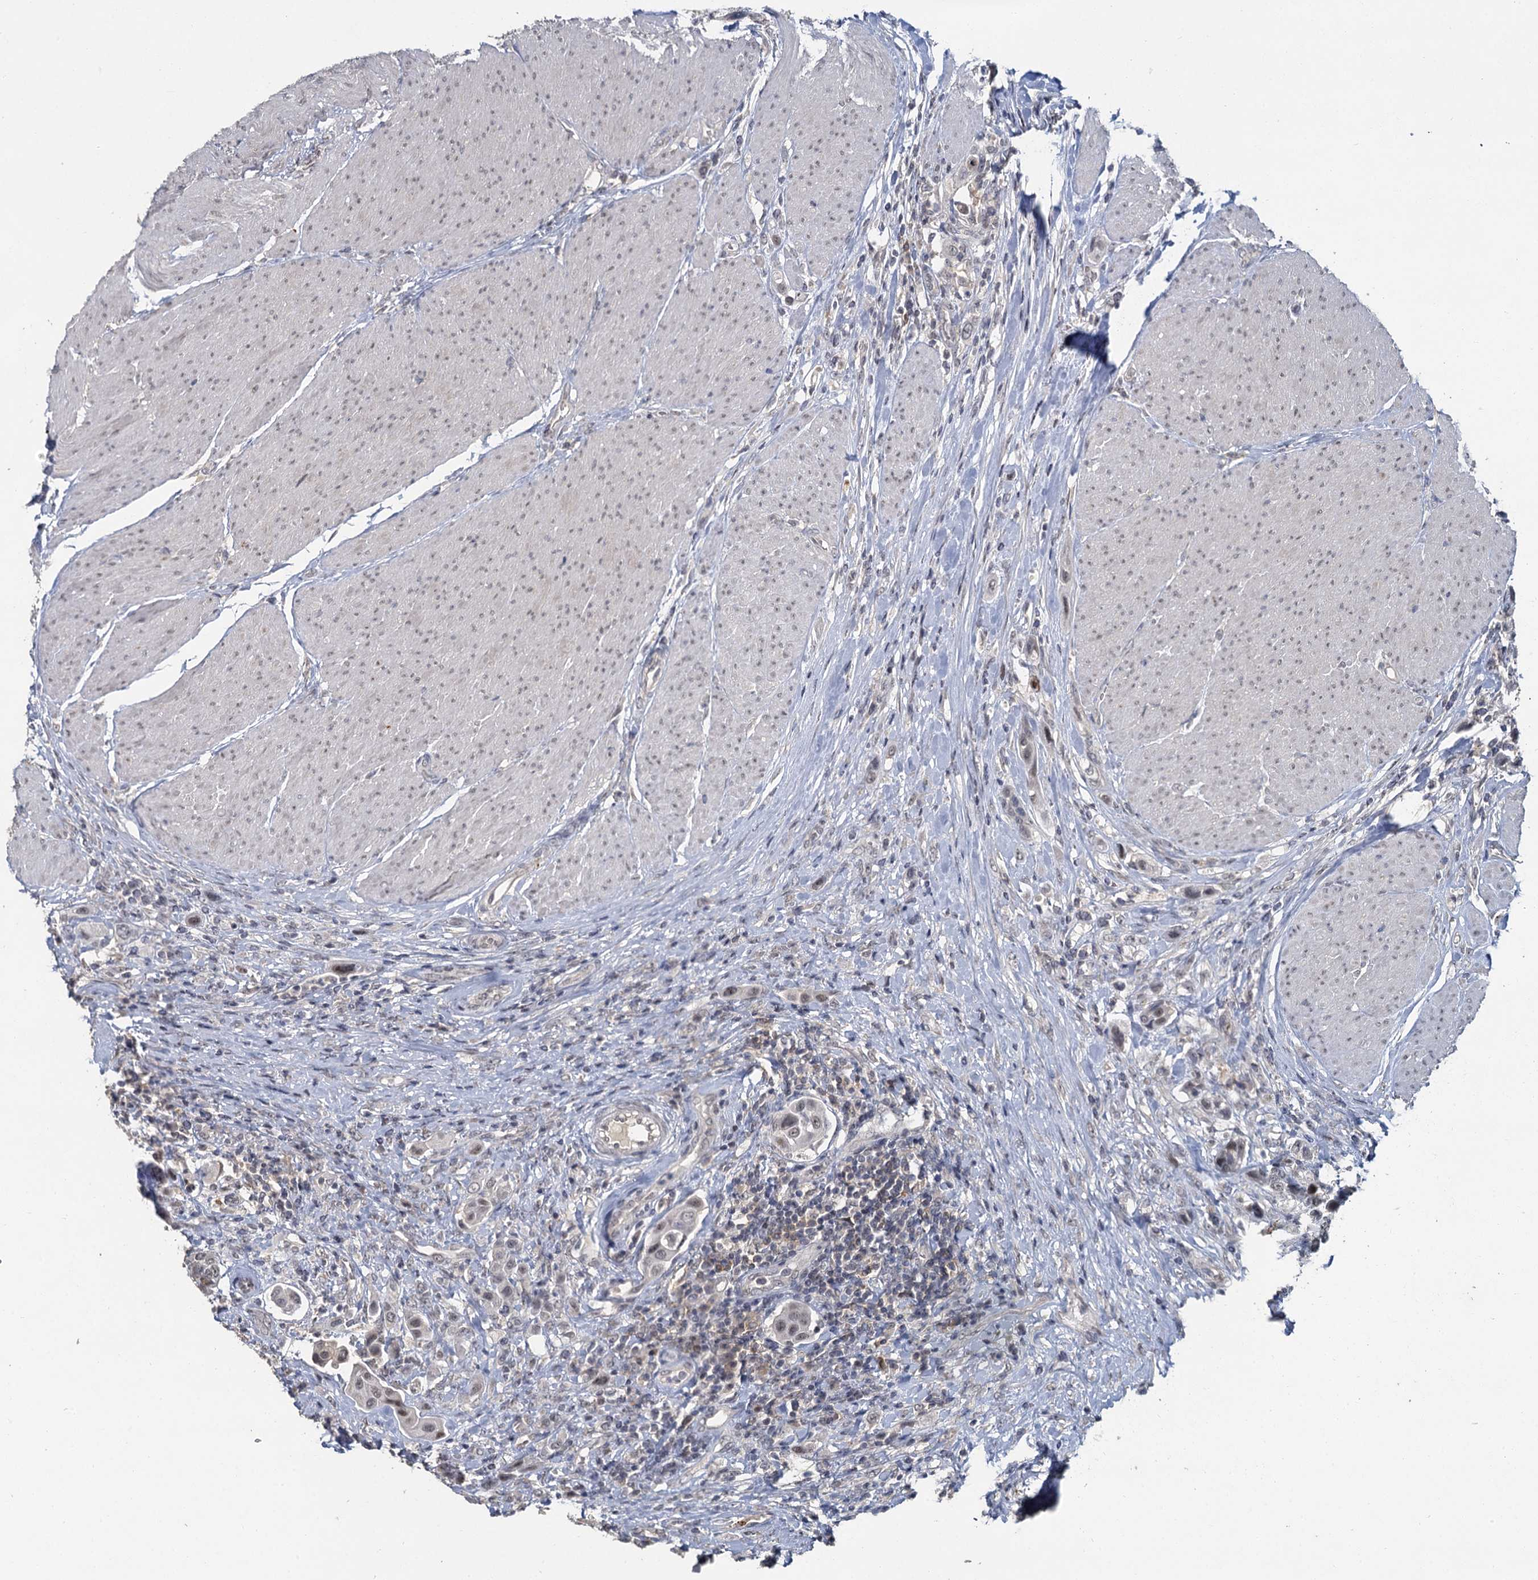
{"staining": {"intensity": "negative", "quantity": "none", "location": "none"}, "tissue": "urothelial cancer", "cell_type": "Tumor cells", "image_type": "cancer", "snomed": [{"axis": "morphology", "description": "Urothelial carcinoma, High grade"}, {"axis": "topography", "description": "Urinary bladder"}], "caption": "High magnification brightfield microscopy of high-grade urothelial carcinoma stained with DAB (3,3'-diaminobenzidine) (brown) and counterstained with hematoxylin (blue): tumor cells show no significant staining.", "gene": "MUCL1", "patient": {"sex": "male", "age": 50}}